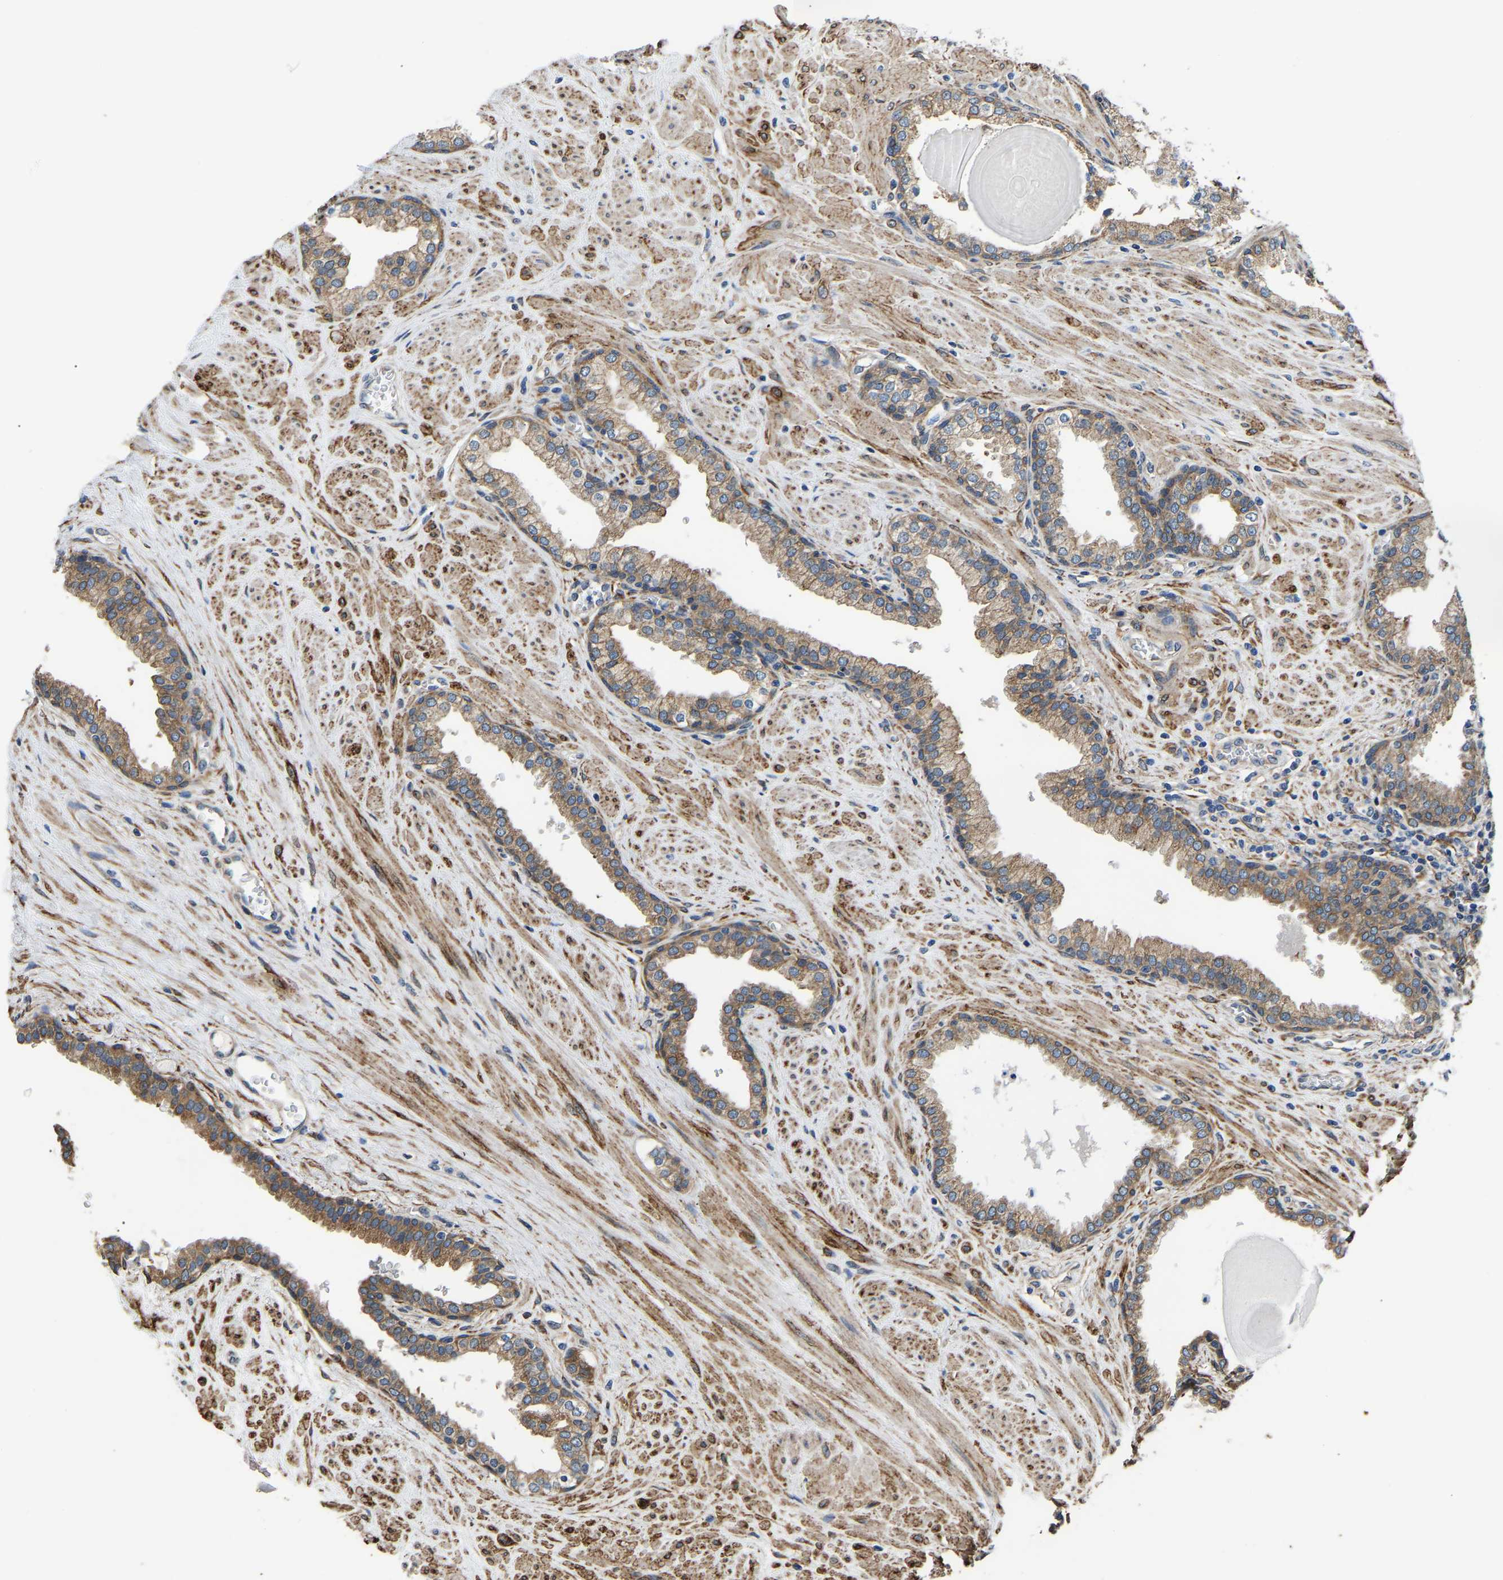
{"staining": {"intensity": "moderate", "quantity": ">75%", "location": "cytoplasmic/membranous"}, "tissue": "prostate", "cell_type": "Glandular cells", "image_type": "normal", "snomed": [{"axis": "morphology", "description": "Normal tissue, NOS"}, {"axis": "topography", "description": "Prostate"}], "caption": "Protein expression analysis of benign human prostate reveals moderate cytoplasmic/membranous expression in about >75% of glandular cells. (IHC, brightfield microscopy, high magnification).", "gene": "ARL6IP5", "patient": {"sex": "male", "age": 51}}